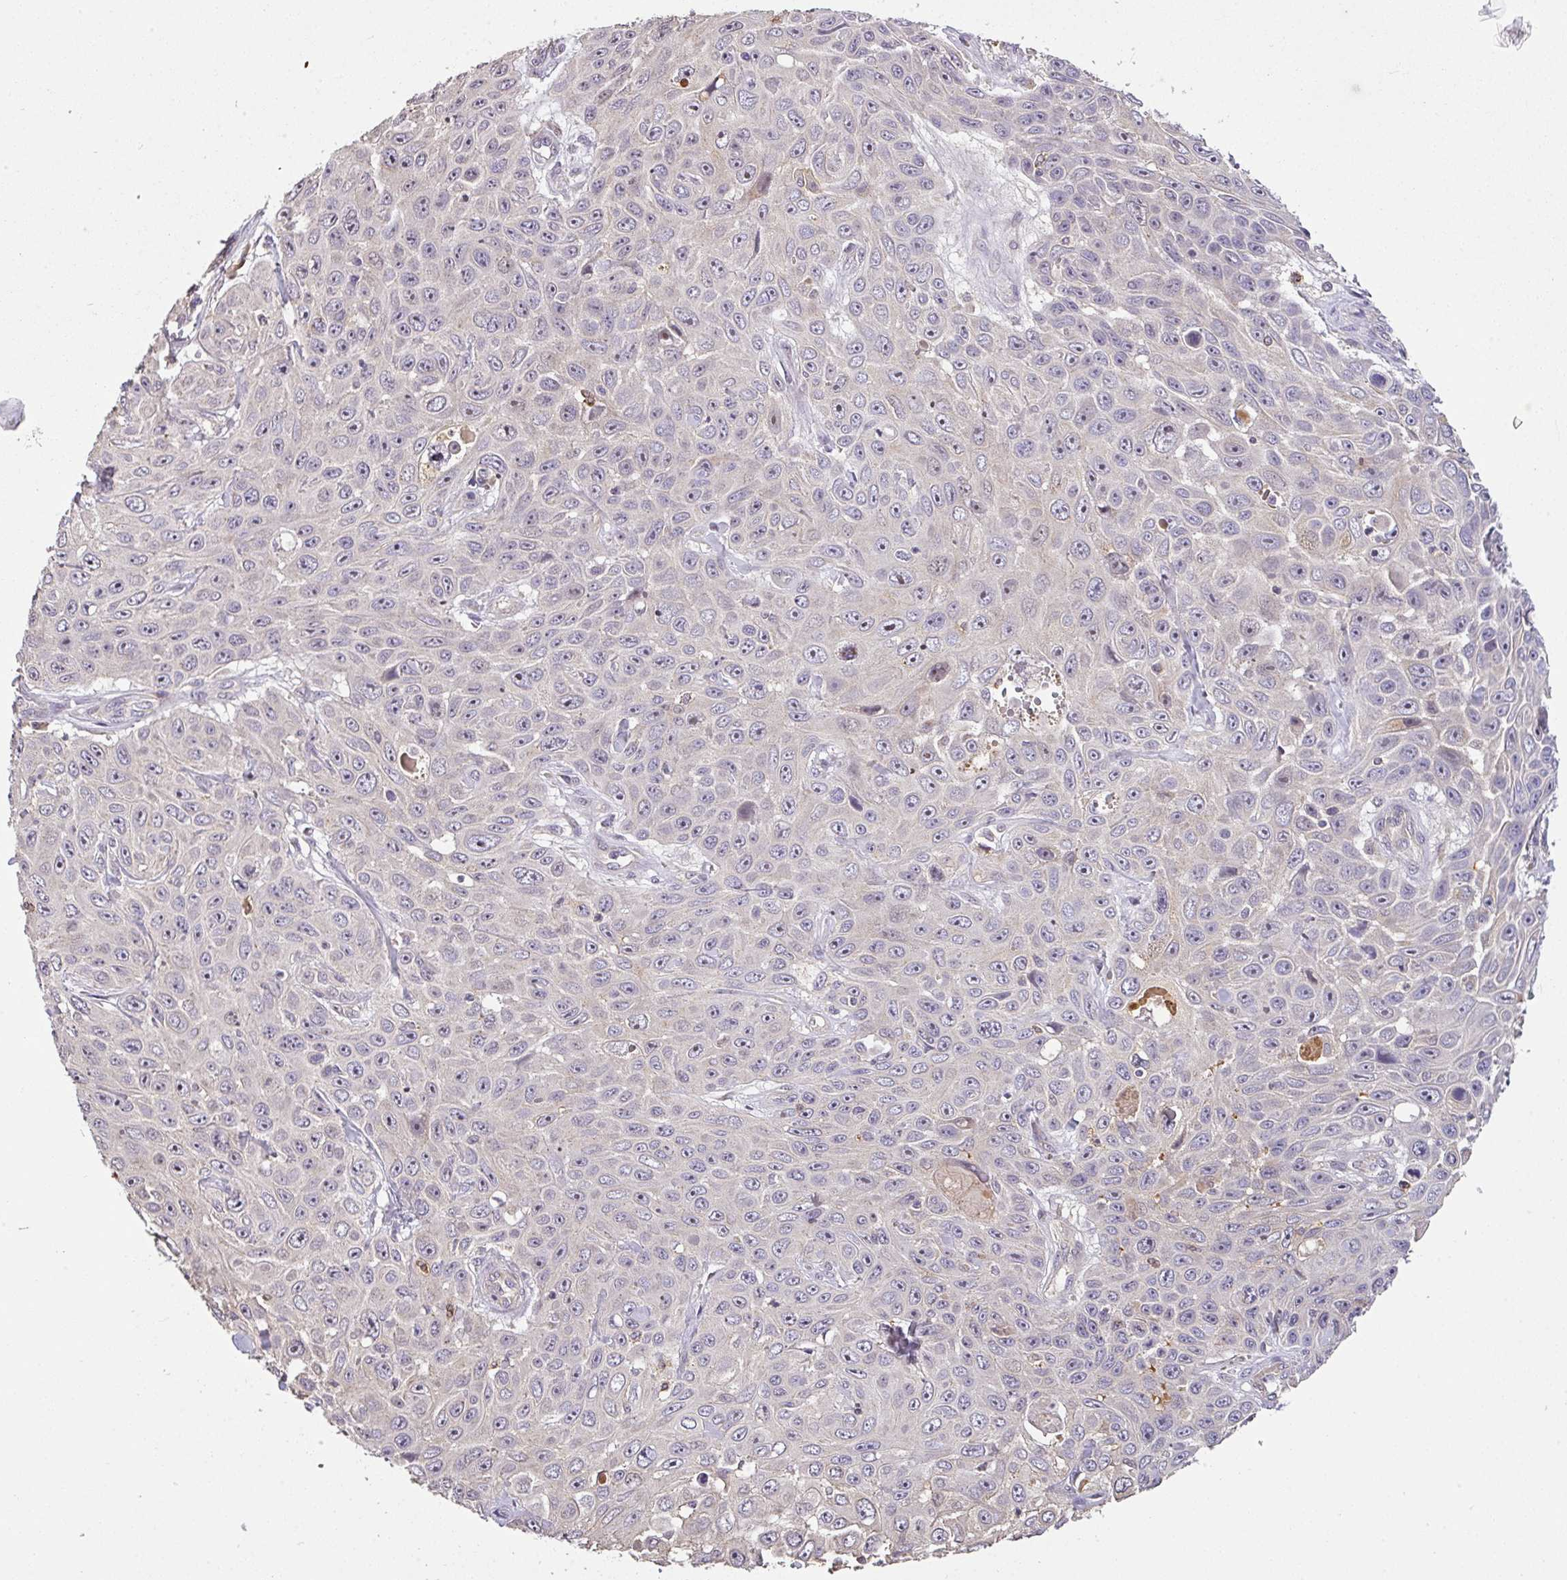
{"staining": {"intensity": "negative", "quantity": "none", "location": "none"}, "tissue": "skin cancer", "cell_type": "Tumor cells", "image_type": "cancer", "snomed": [{"axis": "morphology", "description": "Squamous cell carcinoma, NOS"}, {"axis": "topography", "description": "Skin"}], "caption": "Immunohistochemistry of skin cancer shows no staining in tumor cells.", "gene": "C1QTNF9B", "patient": {"sex": "male", "age": 82}}